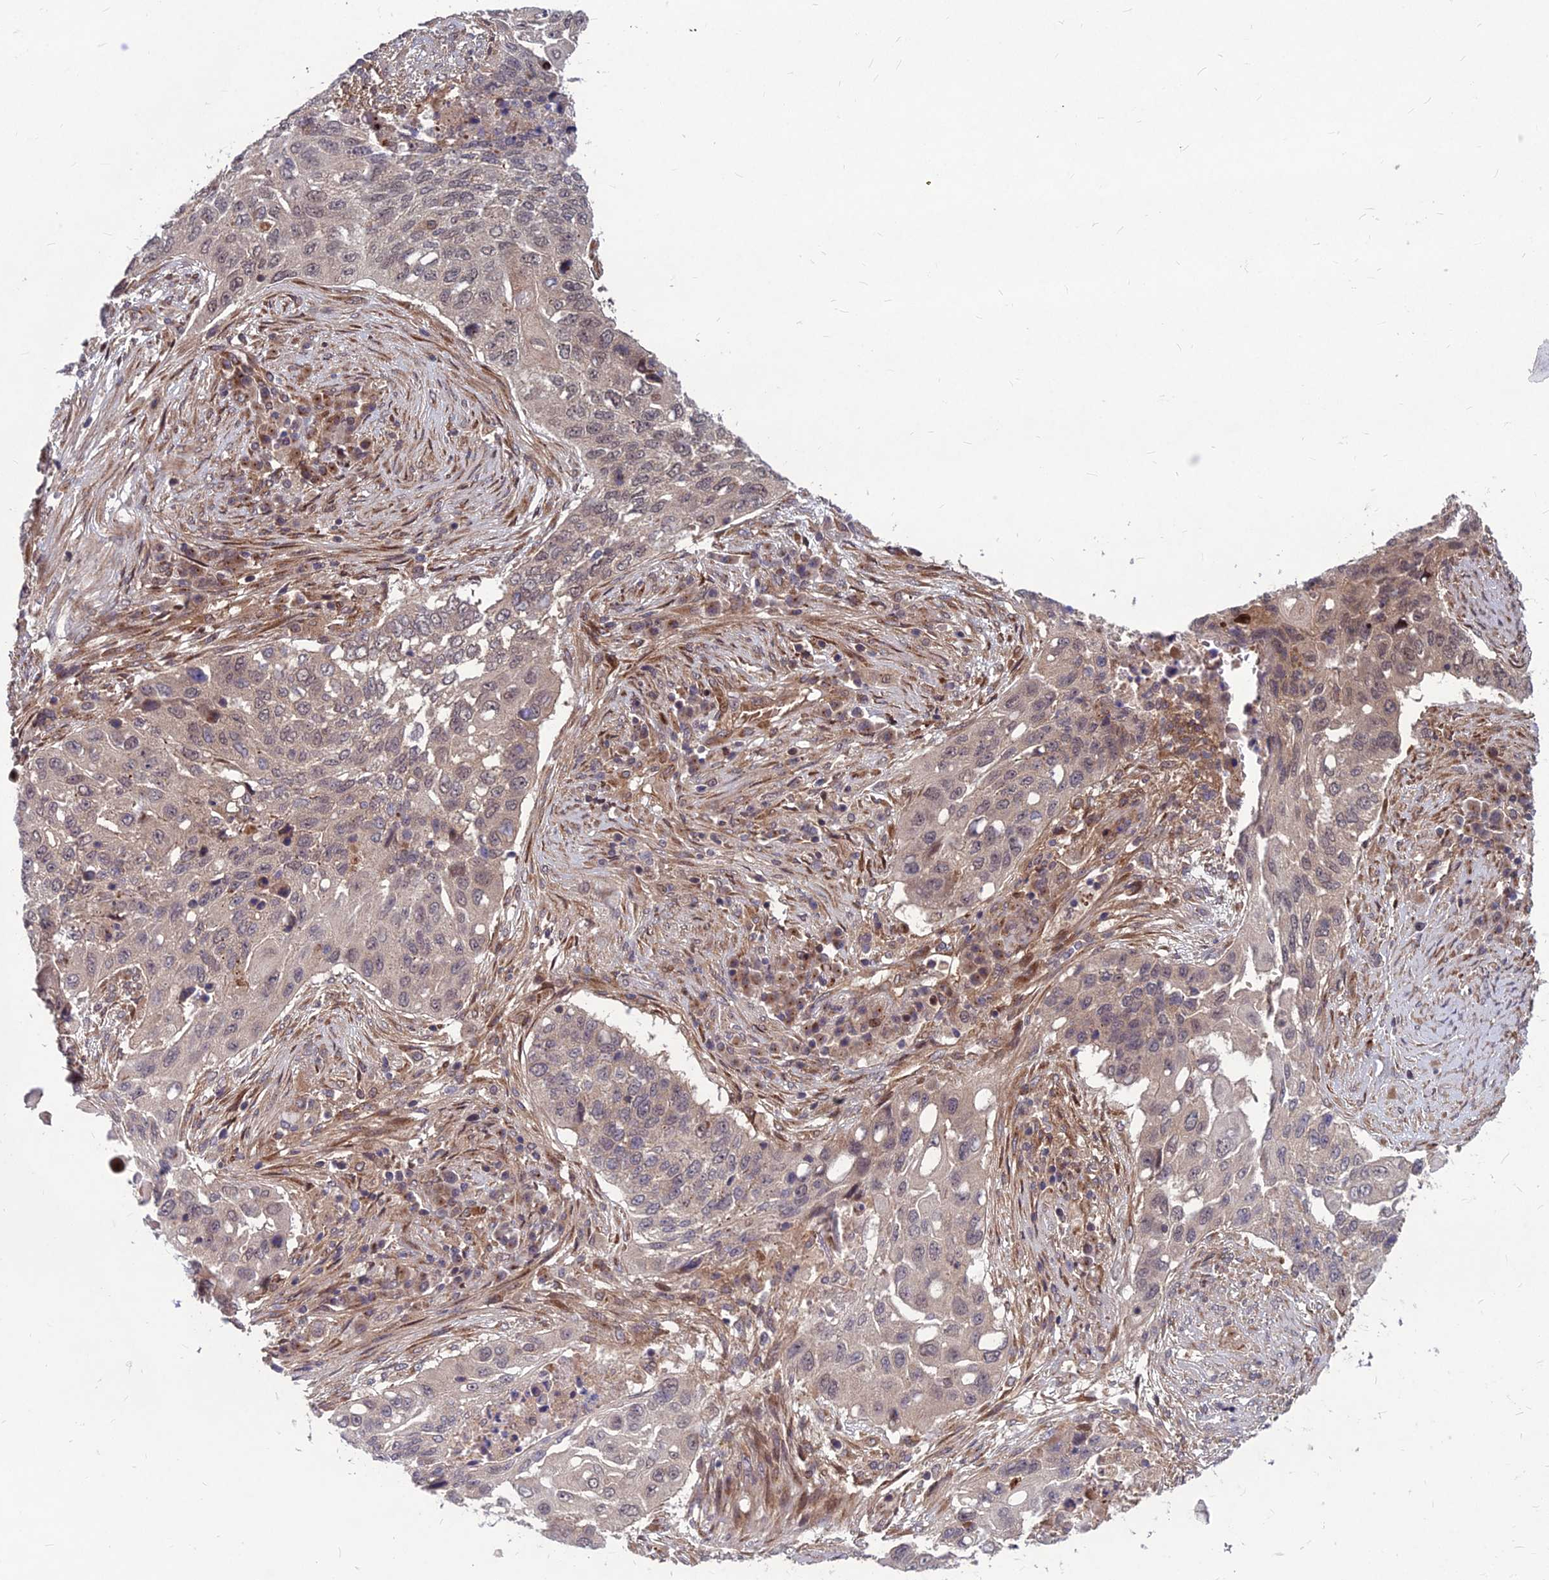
{"staining": {"intensity": "weak", "quantity": "<25%", "location": "cytoplasmic/membranous"}, "tissue": "lung cancer", "cell_type": "Tumor cells", "image_type": "cancer", "snomed": [{"axis": "morphology", "description": "Squamous cell carcinoma, NOS"}, {"axis": "topography", "description": "Lung"}], "caption": "Tumor cells are negative for protein expression in human lung cancer (squamous cell carcinoma). Nuclei are stained in blue.", "gene": "MFSD8", "patient": {"sex": "female", "age": 63}}